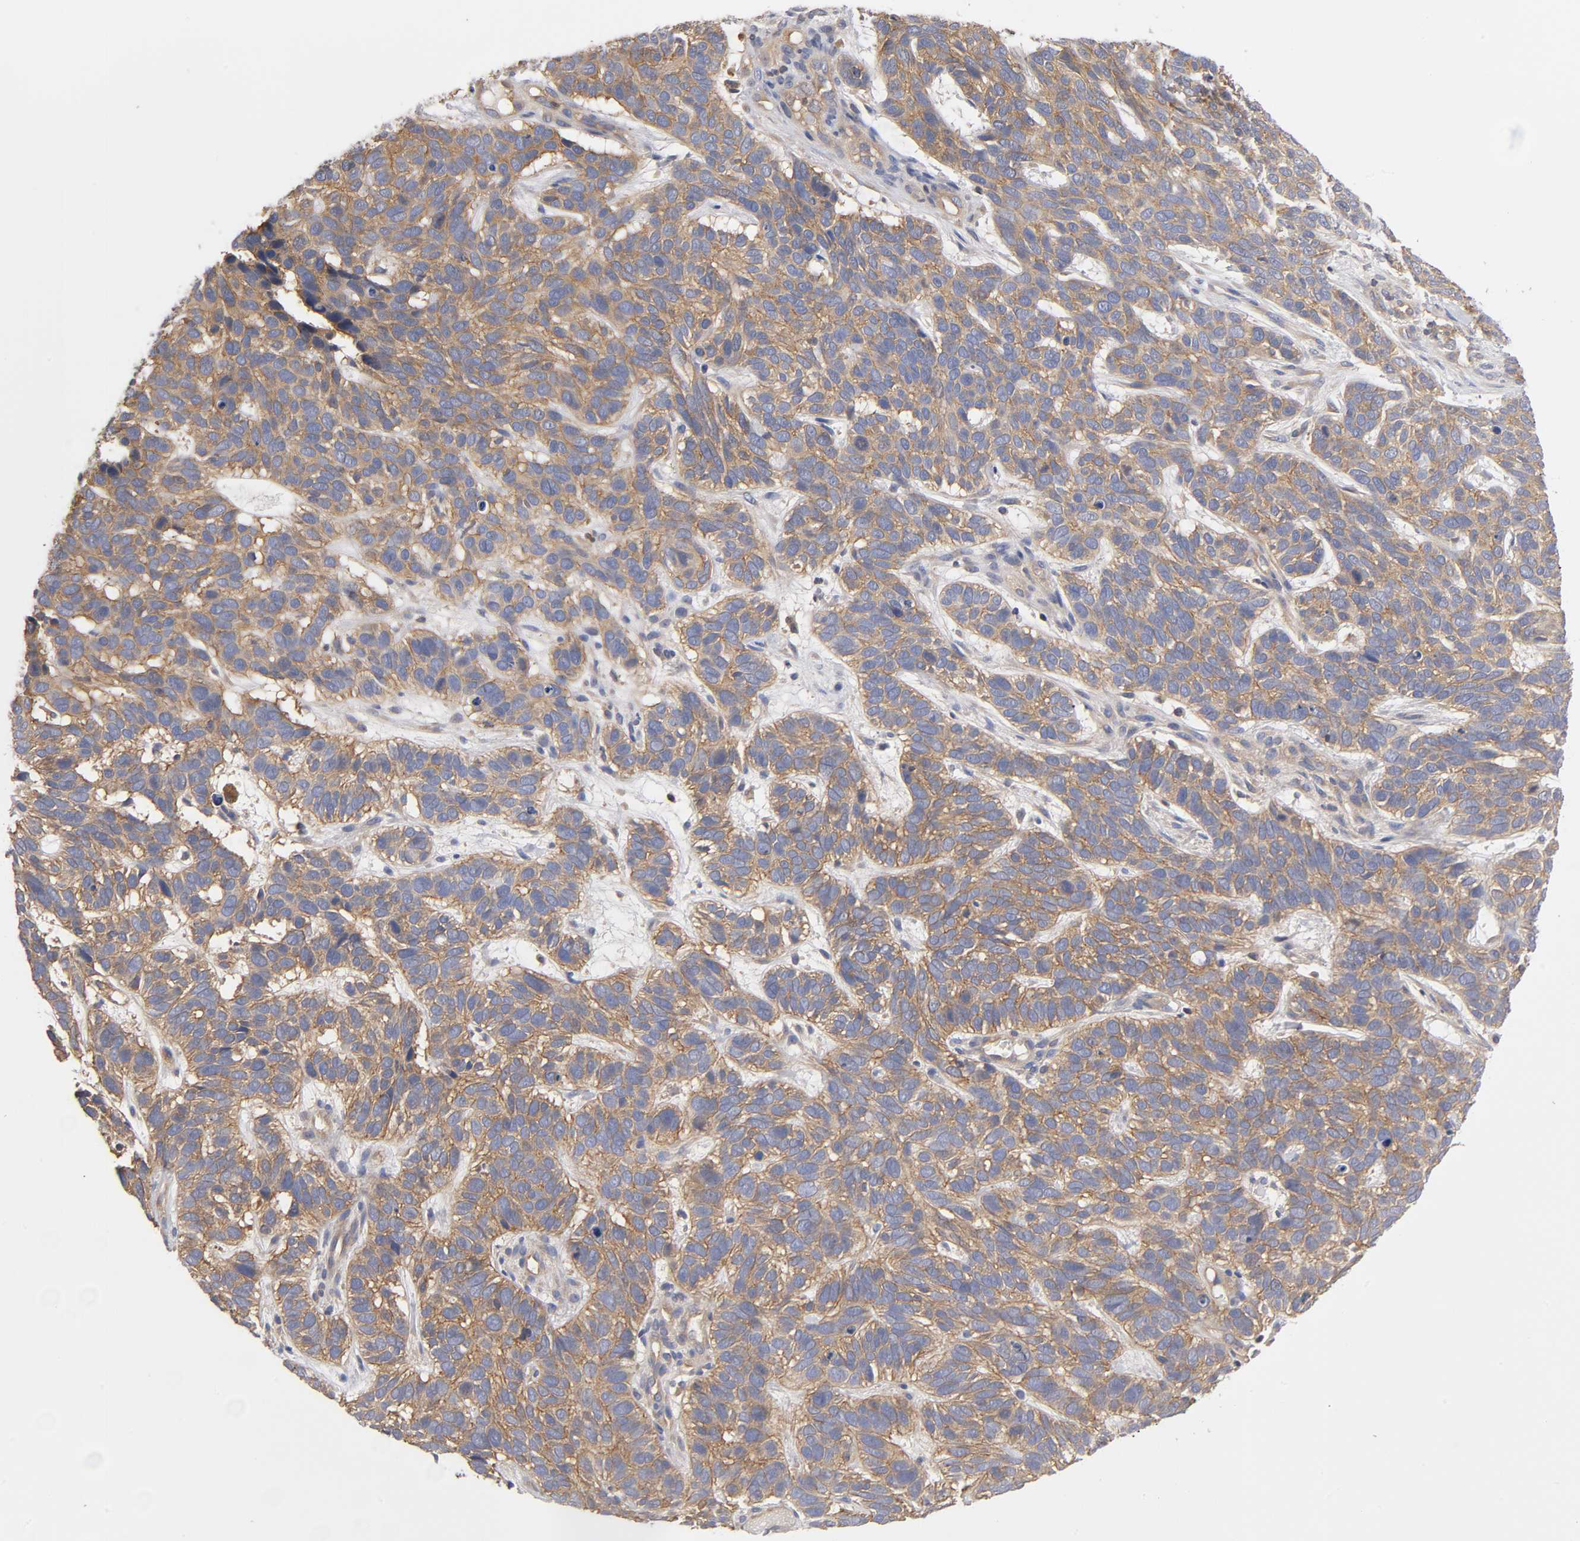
{"staining": {"intensity": "moderate", "quantity": ">75%", "location": "cytoplasmic/membranous"}, "tissue": "skin cancer", "cell_type": "Tumor cells", "image_type": "cancer", "snomed": [{"axis": "morphology", "description": "Basal cell carcinoma"}, {"axis": "topography", "description": "Skin"}], "caption": "Moderate cytoplasmic/membranous protein positivity is identified in approximately >75% of tumor cells in skin cancer. (brown staining indicates protein expression, while blue staining denotes nuclei).", "gene": "STRN3", "patient": {"sex": "male", "age": 87}}